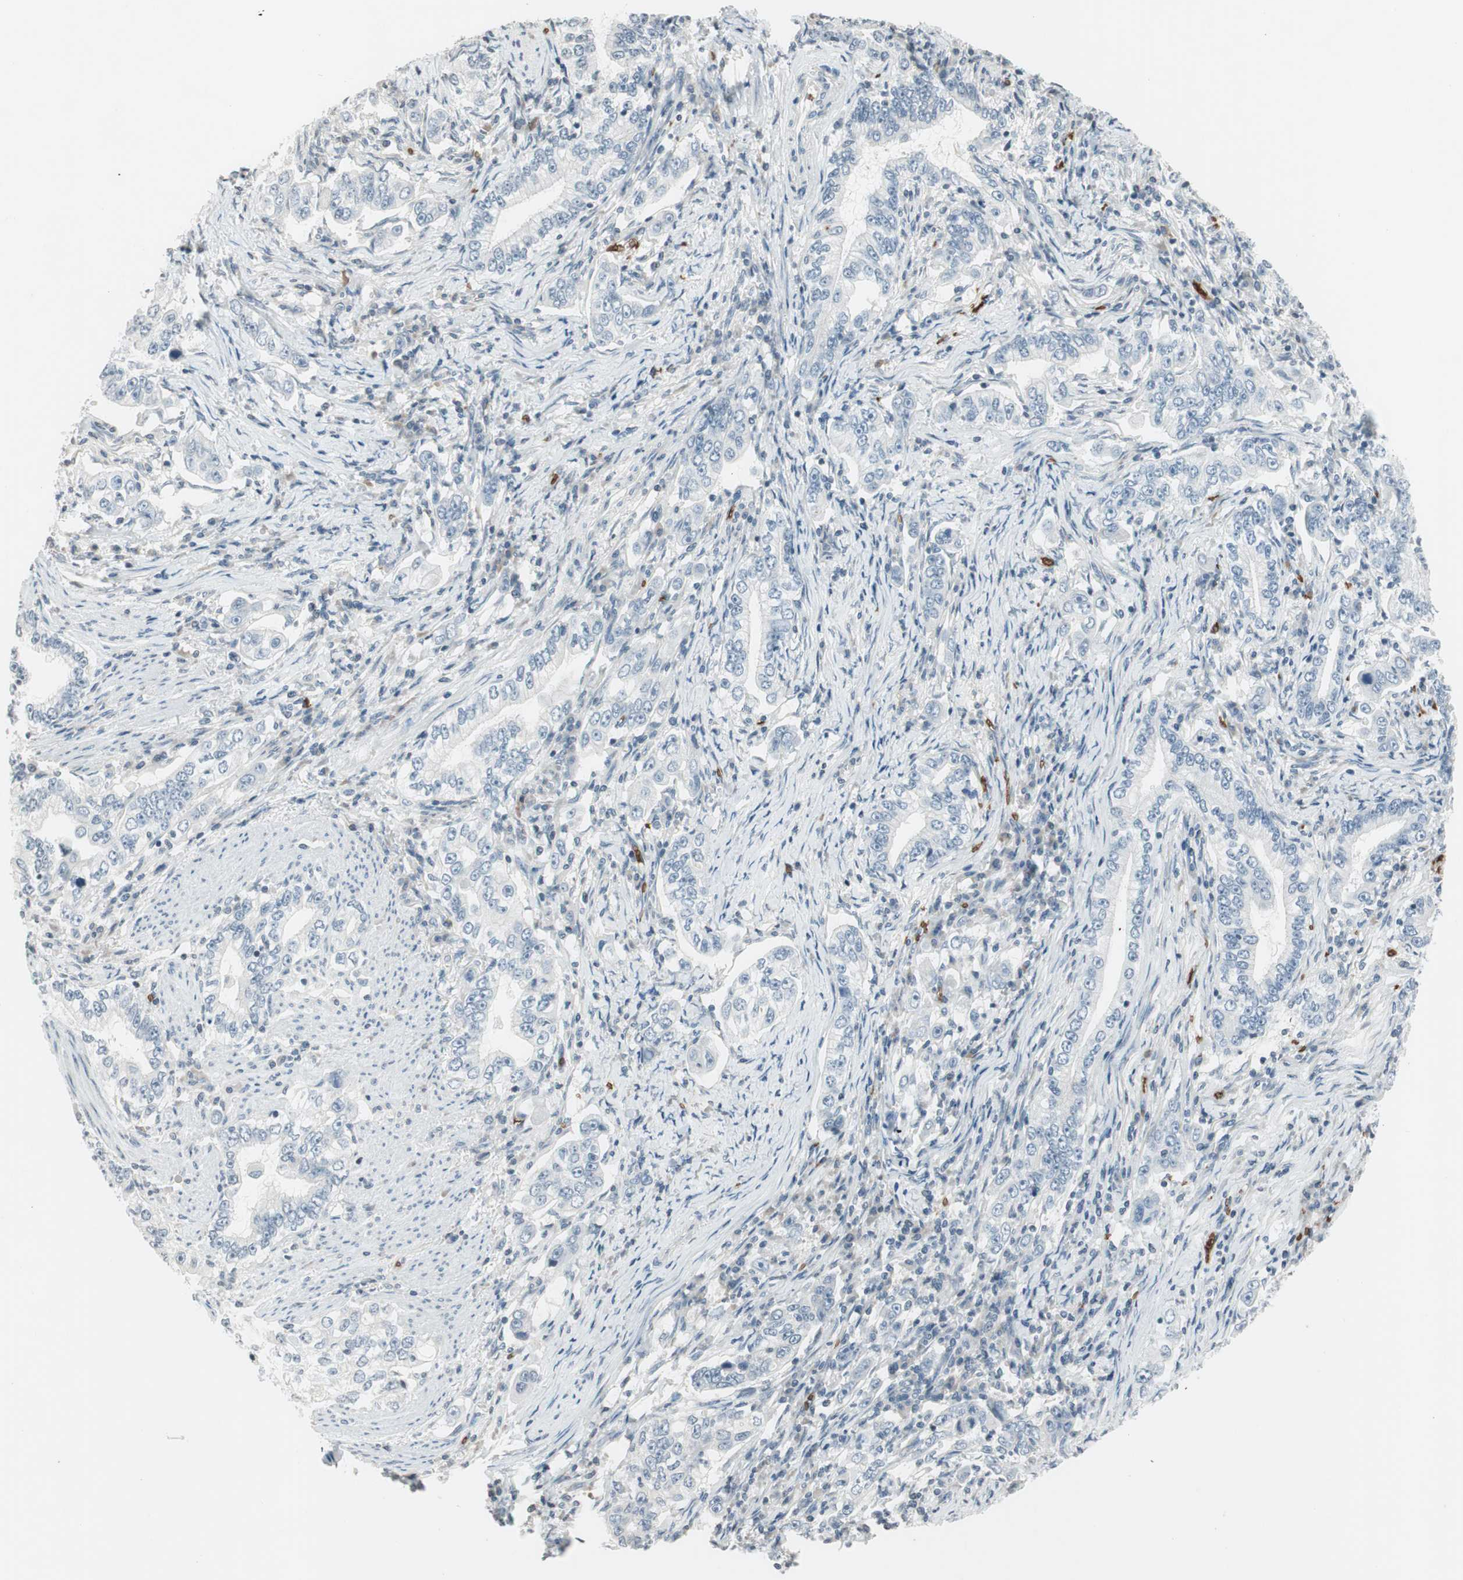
{"staining": {"intensity": "negative", "quantity": "none", "location": "none"}, "tissue": "stomach cancer", "cell_type": "Tumor cells", "image_type": "cancer", "snomed": [{"axis": "morphology", "description": "Adenocarcinoma, NOS"}, {"axis": "topography", "description": "Stomach, lower"}], "caption": "Immunohistochemistry (IHC) of adenocarcinoma (stomach) demonstrates no positivity in tumor cells. (Brightfield microscopy of DAB IHC at high magnification).", "gene": "GYPC", "patient": {"sex": "female", "age": 72}}